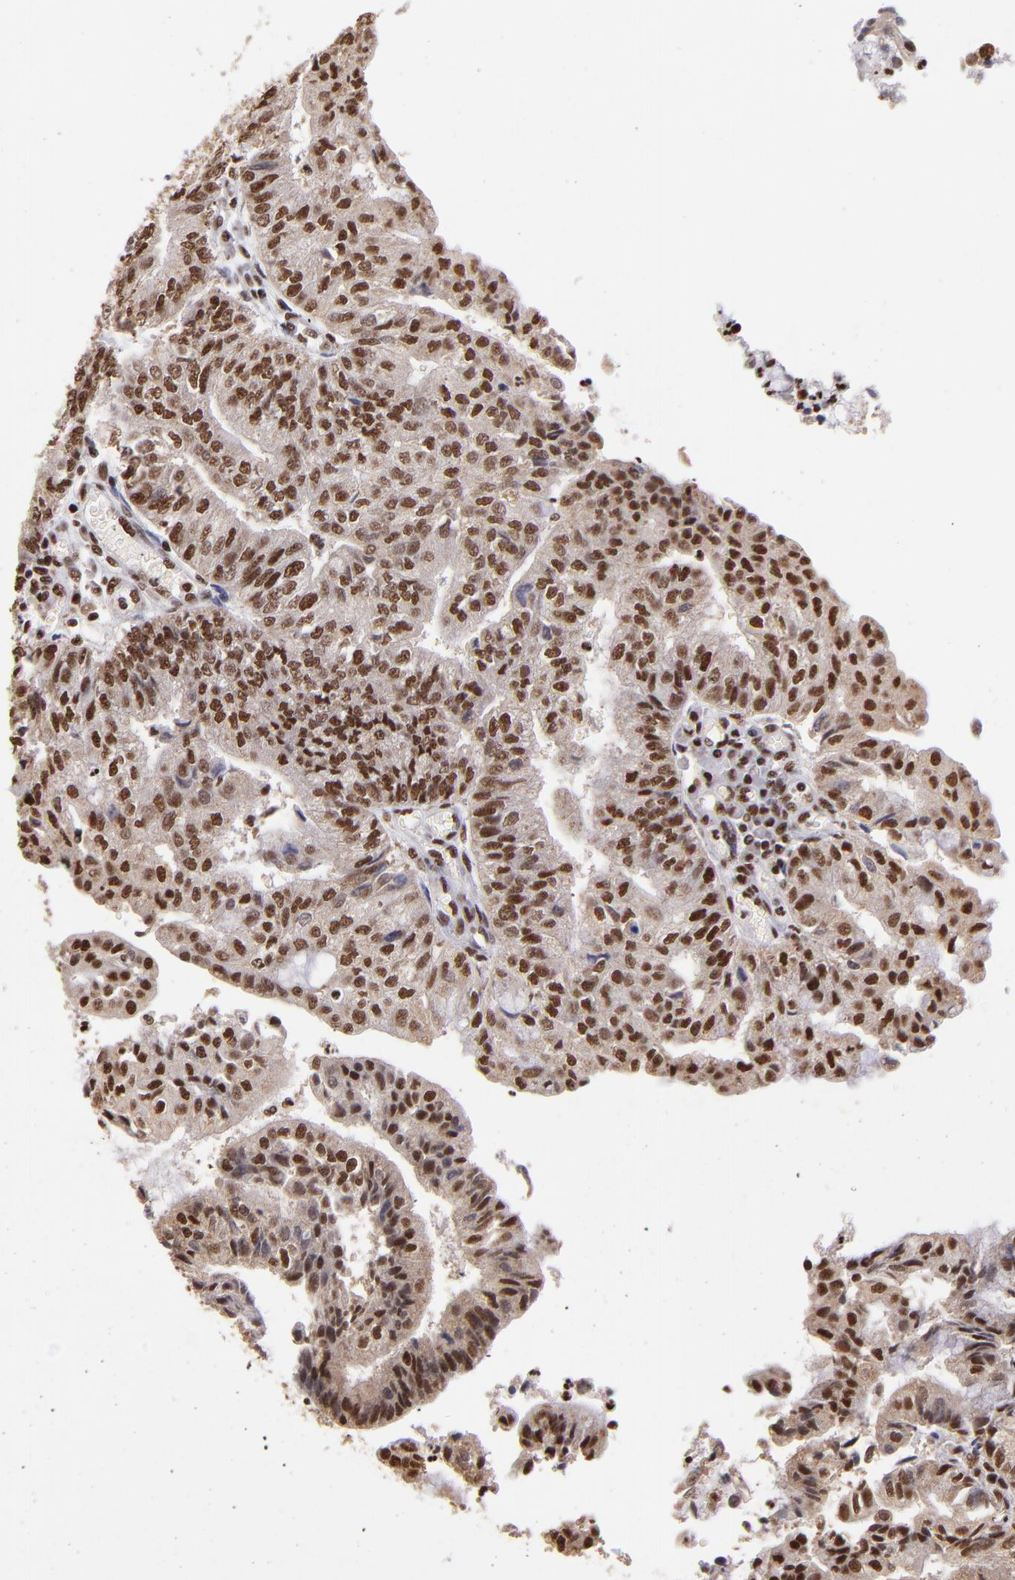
{"staining": {"intensity": "moderate", "quantity": ">75%", "location": "nuclear"}, "tissue": "endometrial cancer", "cell_type": "Tumor cells", "image_type": "cancer", "snomed": [{"axis": "morphology", "description": "Adenocarcinoma, NOS"}, {"axis": "topography", "description": "Endometrium"}], "caption": "Immunohistochemistry (IHC) photomicrograph of neoplastic tissue: endometrial cancer stained using IHC reveals medium levels of moderate protein expression localized specifically in the nuclear of tumor cells, appearing as a nuclear brown color.", "gene": "SP1", "patient": {"sex": "female", "age": 59}}